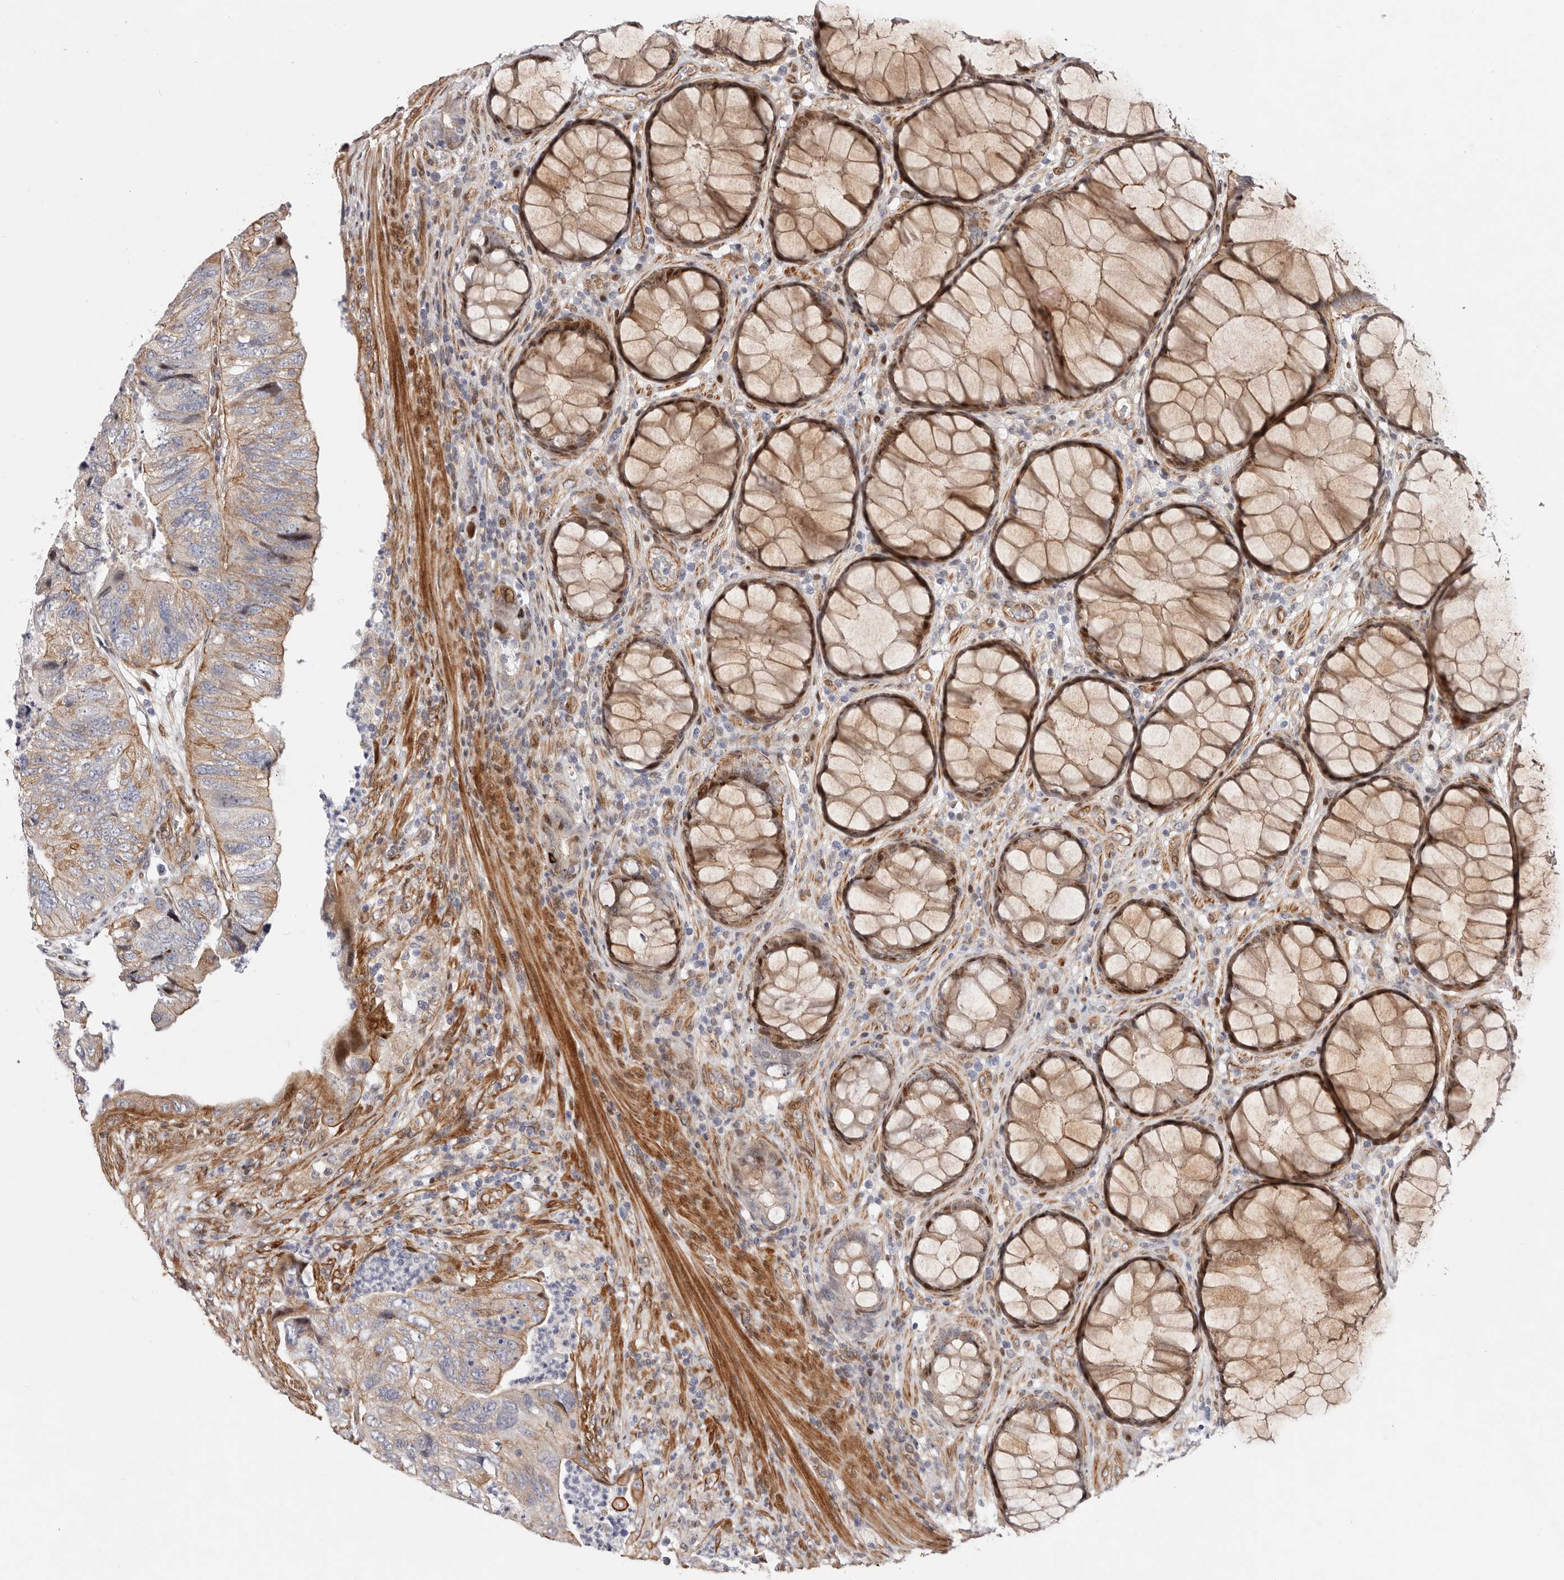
{"staining": {"intensity": "moderate", "quantity": ">75%", "location": "cytoplasmic/membranous"}, "tissue": "colorectal cancer", "cell_type": "Tumor cells", "image_type": "cancer", "snomed": [{"axis": "morphology", "description": "Adenocarcinoma, NOS"}, {"axis": "topography", "description": "Rectum"}], "caption": "Immunohistochemical staining of human colorectal adenocarcinoma exhibits moderate cytoplasmic/membranous protein expression in approximately >75% of tumor cells. (Brightfield microscopy of DAB IHC at high magnification).", "gene": "EPHX3", "patient": {"sex": "male", "age": 63}}